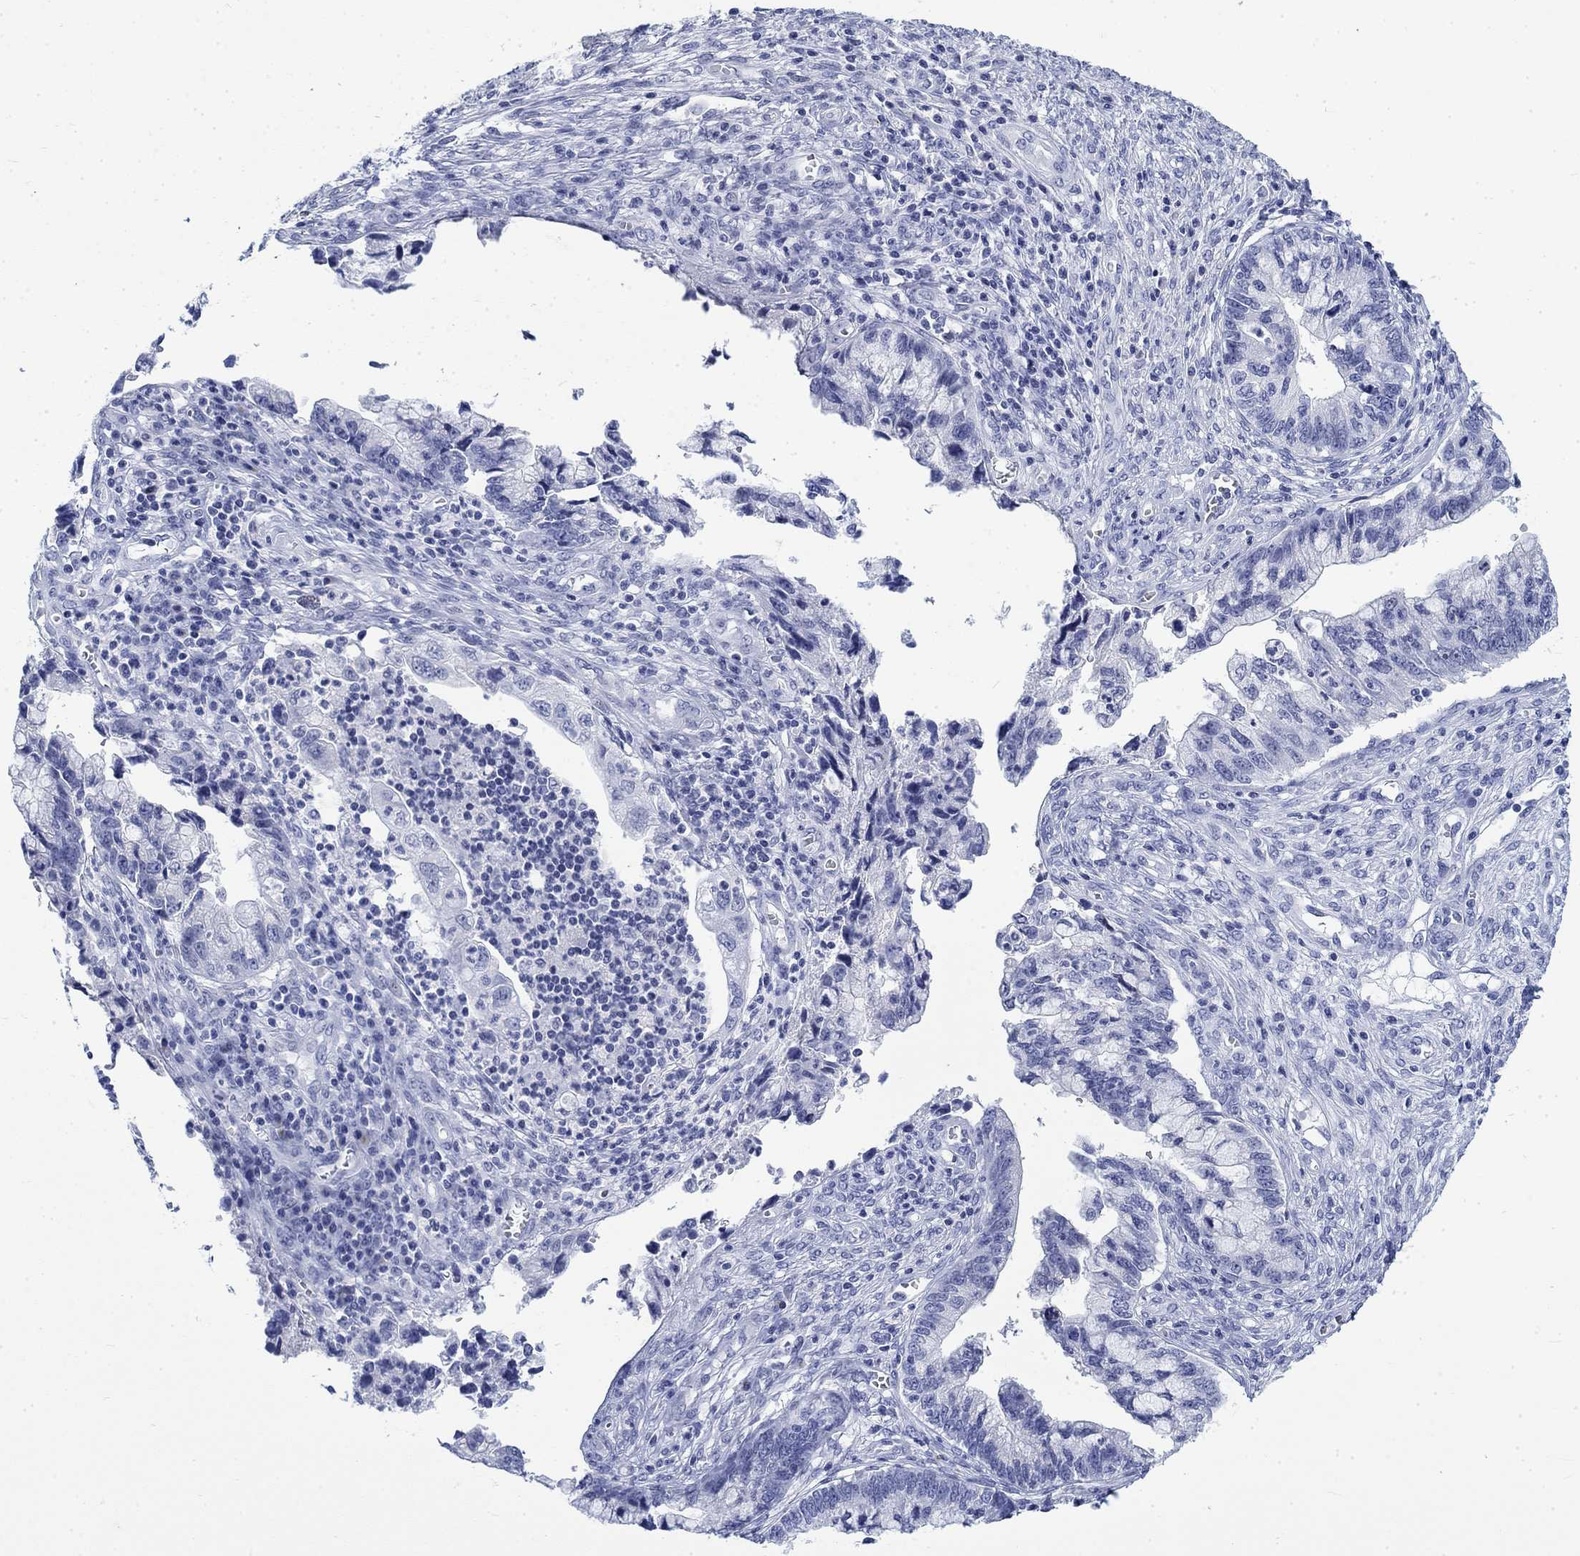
{"staining": {"intensity": "negative", "quantity": "none", "location": "none"}, "tissue": "cervical cancer", "cell_type": "Tumor cells", "image_type": "cancer", "snomed": [{"axis": "morphology", "description": "Adenocarcinoma, NOS"}, {"axis": "topography", "description": "Cervix"}], "caption": "IHC image of human cervical cancer stained for a protein (brown), which shows no expression in tumor cells.", "gene": "KRT76", "patient": {"sex": "female", "age": 44}}